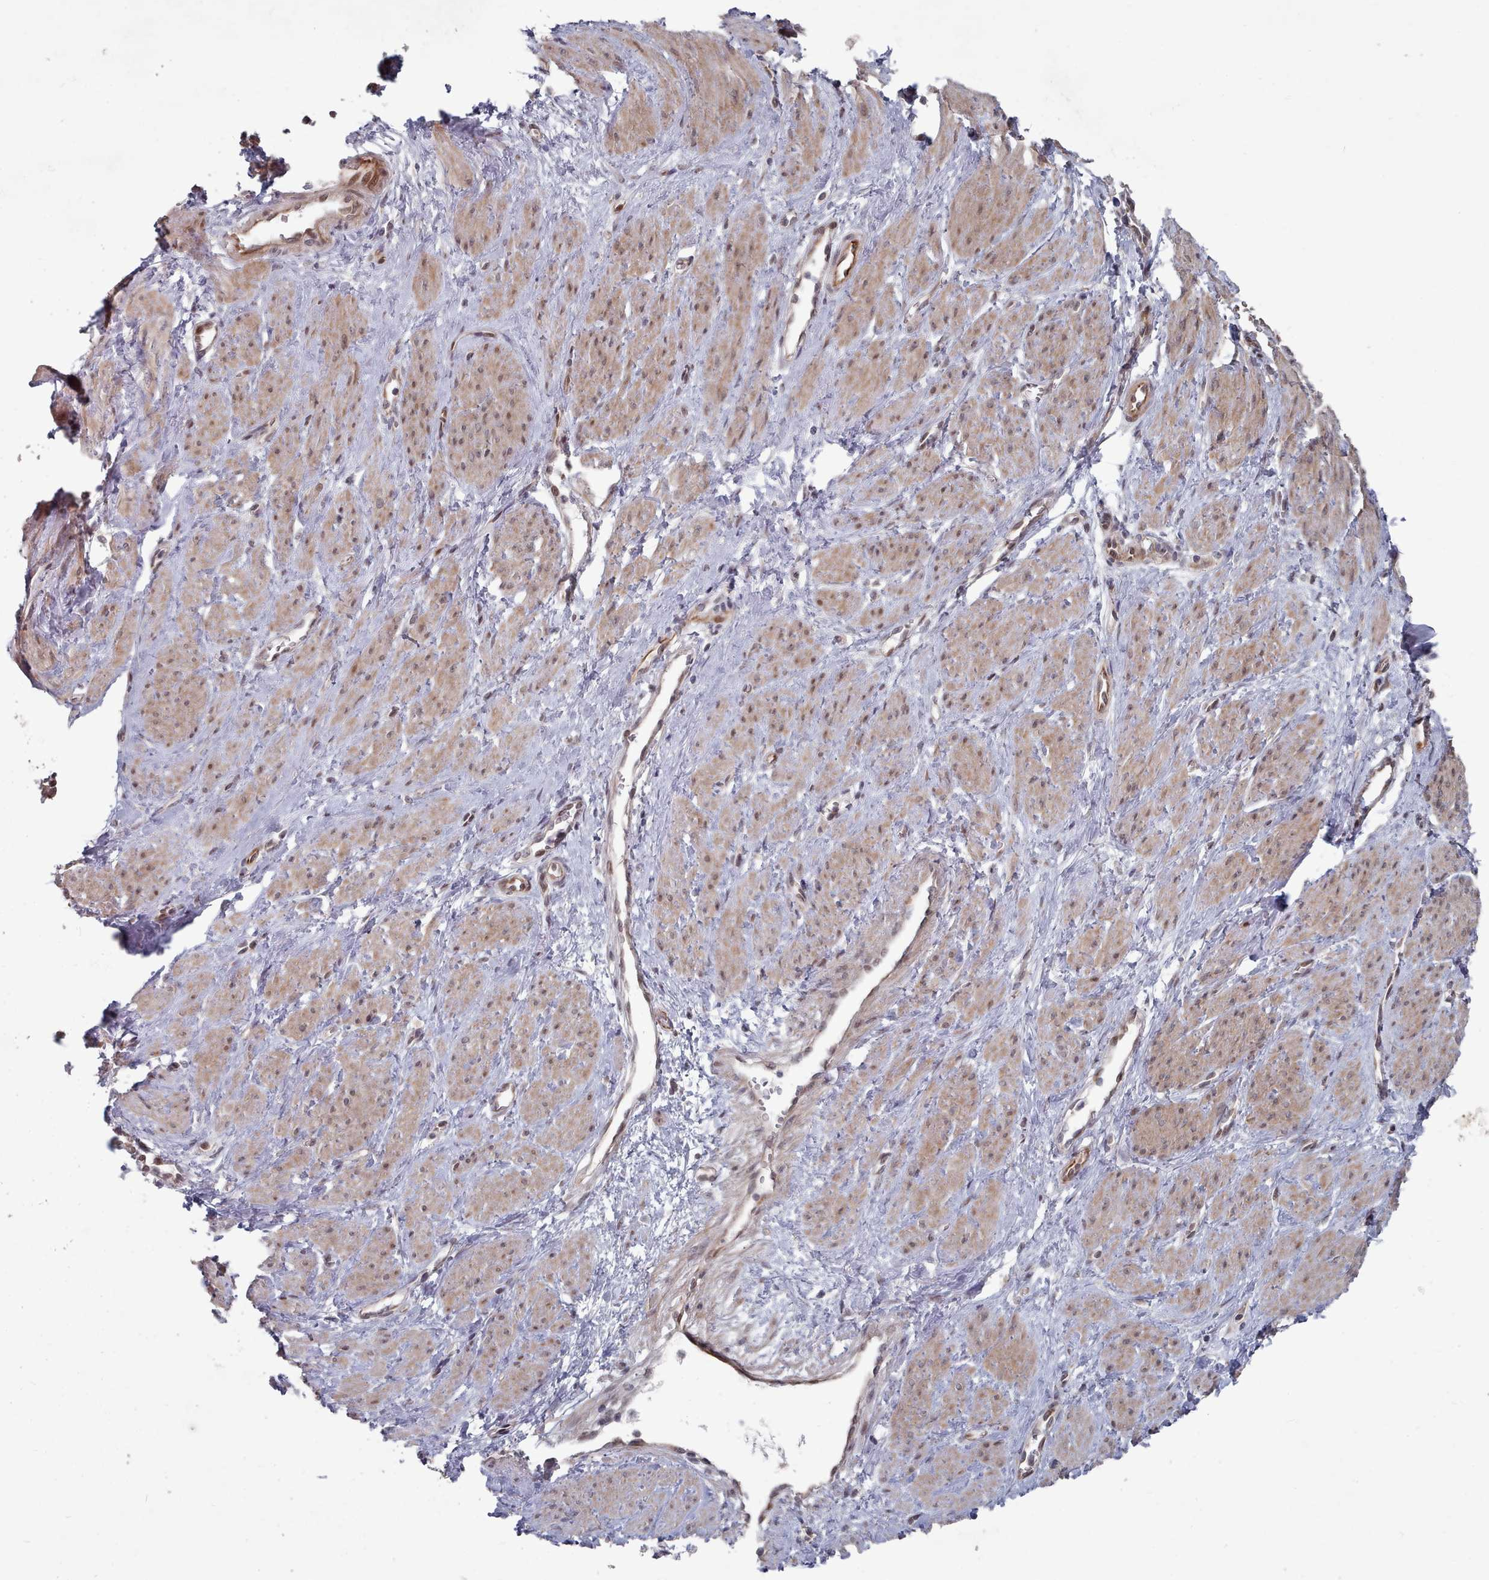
{"staining": {"intensity": "weak", "quantity": "25%-75%", "location": "cytoplasmic/membranous,nuclear"}, "tissue": "smooth muscle", "cell_type": "Smooth muscle cells", "image_type": "normal", "snomed": [{"axis": "morphology", "description": "Normal tissue, NOS"}, {"axis": "topography", "description": "Smooth muscle"}, {"axis": "topography", "description": "Uterus"}], "caption": "Protein staining of benign smooth muscle shows weak cytoplasmic/membranous,nuclear staining in approximately 25%-75% of smooth muscle cells. The protein is shown in brown color, while the nuclei are stained blue.", "gene": "CPSF4", "patient": {"sex": "female", "age": 39}}